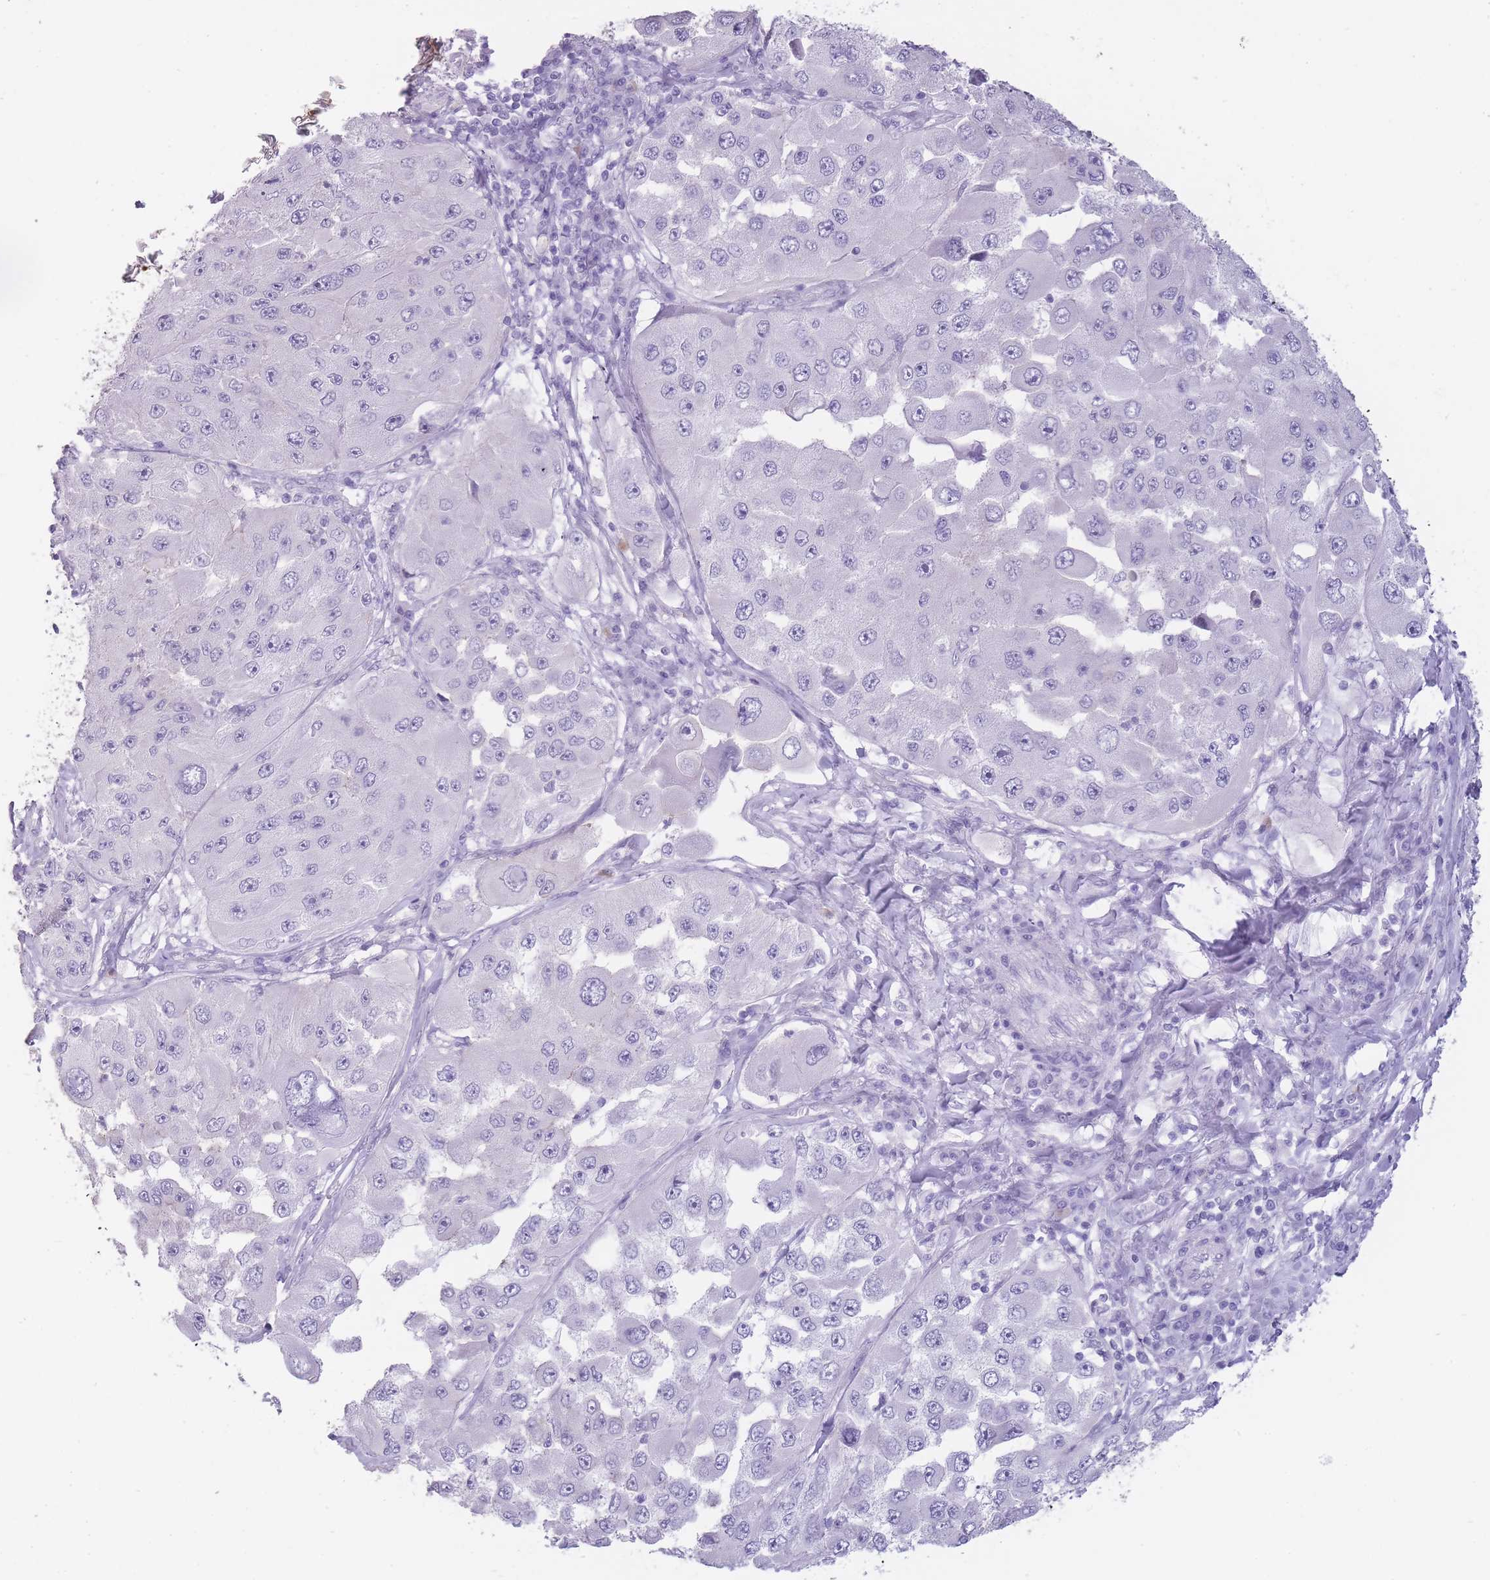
{"staining": {"intensity": "negative", "quantity": "none", "location": "none"}, "tissue": "melanoma", "cell_type": "Tumor cells", "image_type": "cancer", "snomed": [{"axis": "morphology", "description": "Malignant melanoma, Metastatic site"}, {"axis": "topography", "description": "Lymph node"}], "caption": "Immunohistochemistry image of human malignant melanoma (metastatic site) stained for a protein (brown), which exhibits no staining in tumor cells. (DAB immunohistochemistry with hematoxylin counter stain).", "gene": "DCANP1", "patient": {"sex": "male", "age": 62}}